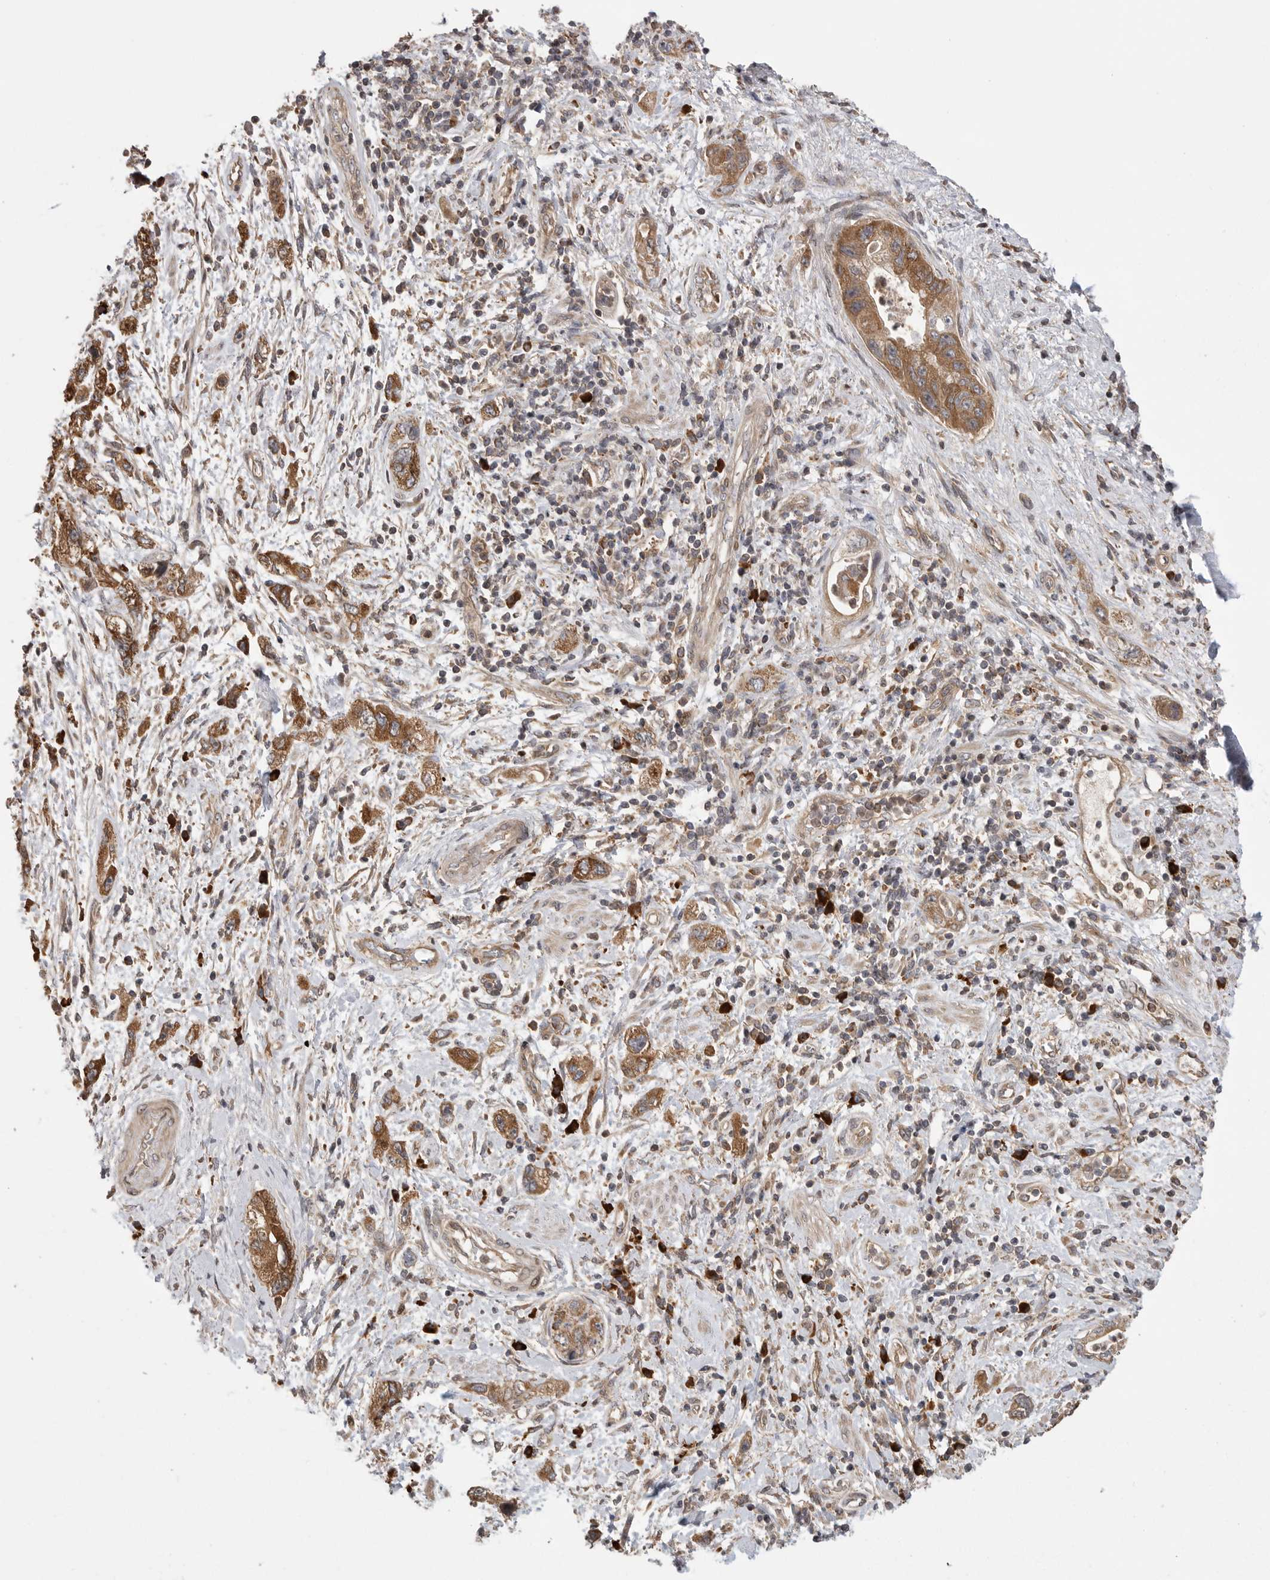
{"staining": {"intensity": "moderate", "quantity": ">75%", "location": "cytoplasmic/membranous"}, "tissue": "pancreatic cancer", "cell_type": "Tumor cells", "image_type": "cancer", "snomed": [{"axis": "morphology", "description": "Adenocarcinoma, NOS"}, {"axis": "topography", "description": "Pancreas"}], "caption": "A medium amount of moderate cytoplasmic/membranous staining is present in approximately >75% of tumor cells in pancreatic cancer (adenocarcinoma) tissue.", "gene": "OXR1", "patient": {"sex": "female", "age": 73}}